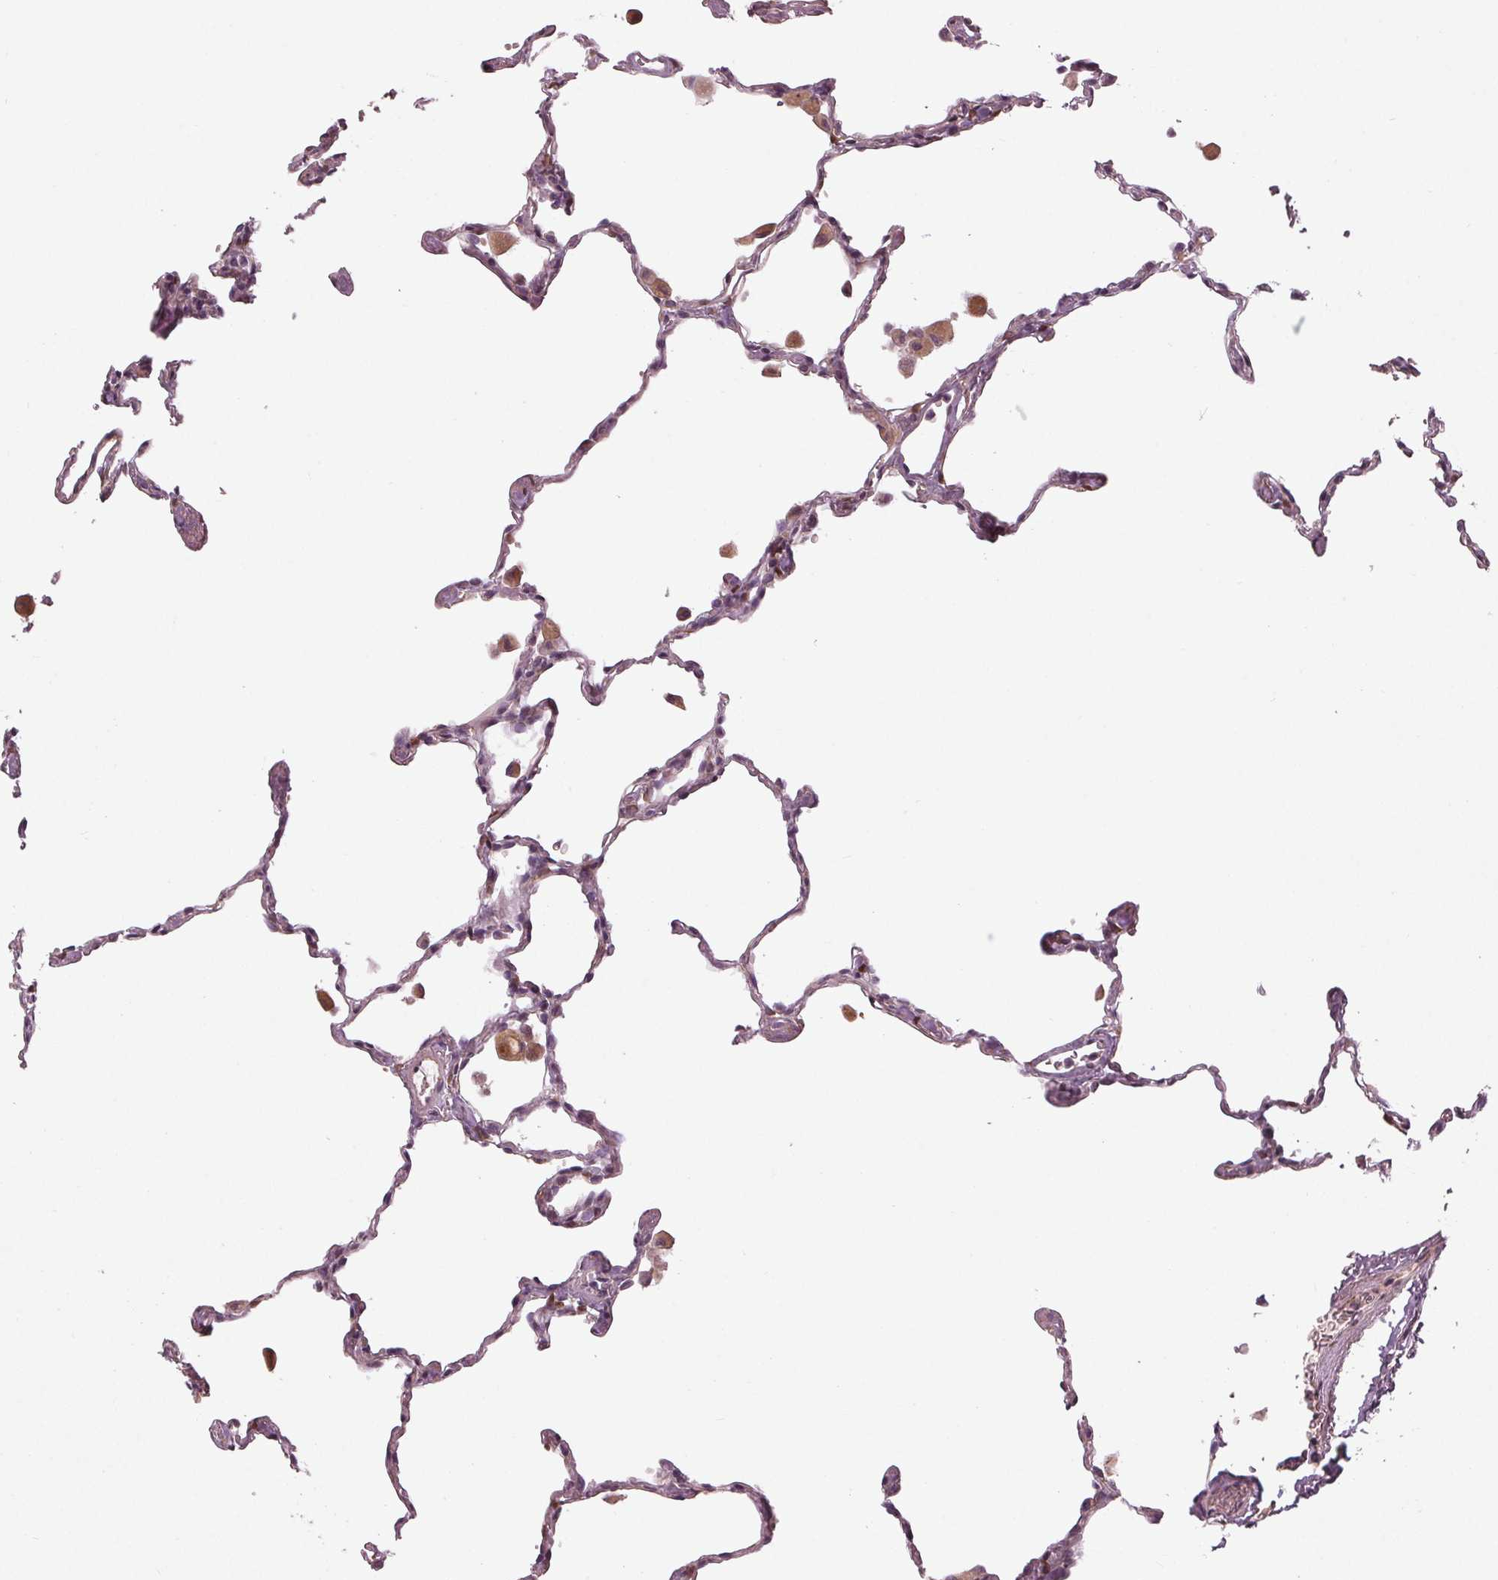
{"staining": {"intensity": "moderate", "quantity": "25%-75%", "location": "nuclear"}, "tissue": "lung", "cell_type": "Alveolar cells", "image_type": "normal", "snomed": [{"axis": "morphology", "description": "Normal tissue, NOS"}, {"axis": "topography", "description": "Lung"}], "caption": "Protein expression analysis of normal human lung reveals moderate nuclear positivity in approximately 25%-75% of alveolar cells. The protein of interest is stained brown, and the nuclei are stained in blue (DAB IHC with brightfield microscopy, high magnification).", "gene": "ZNF605", "patient": {"sex": "female", "age": 47}}